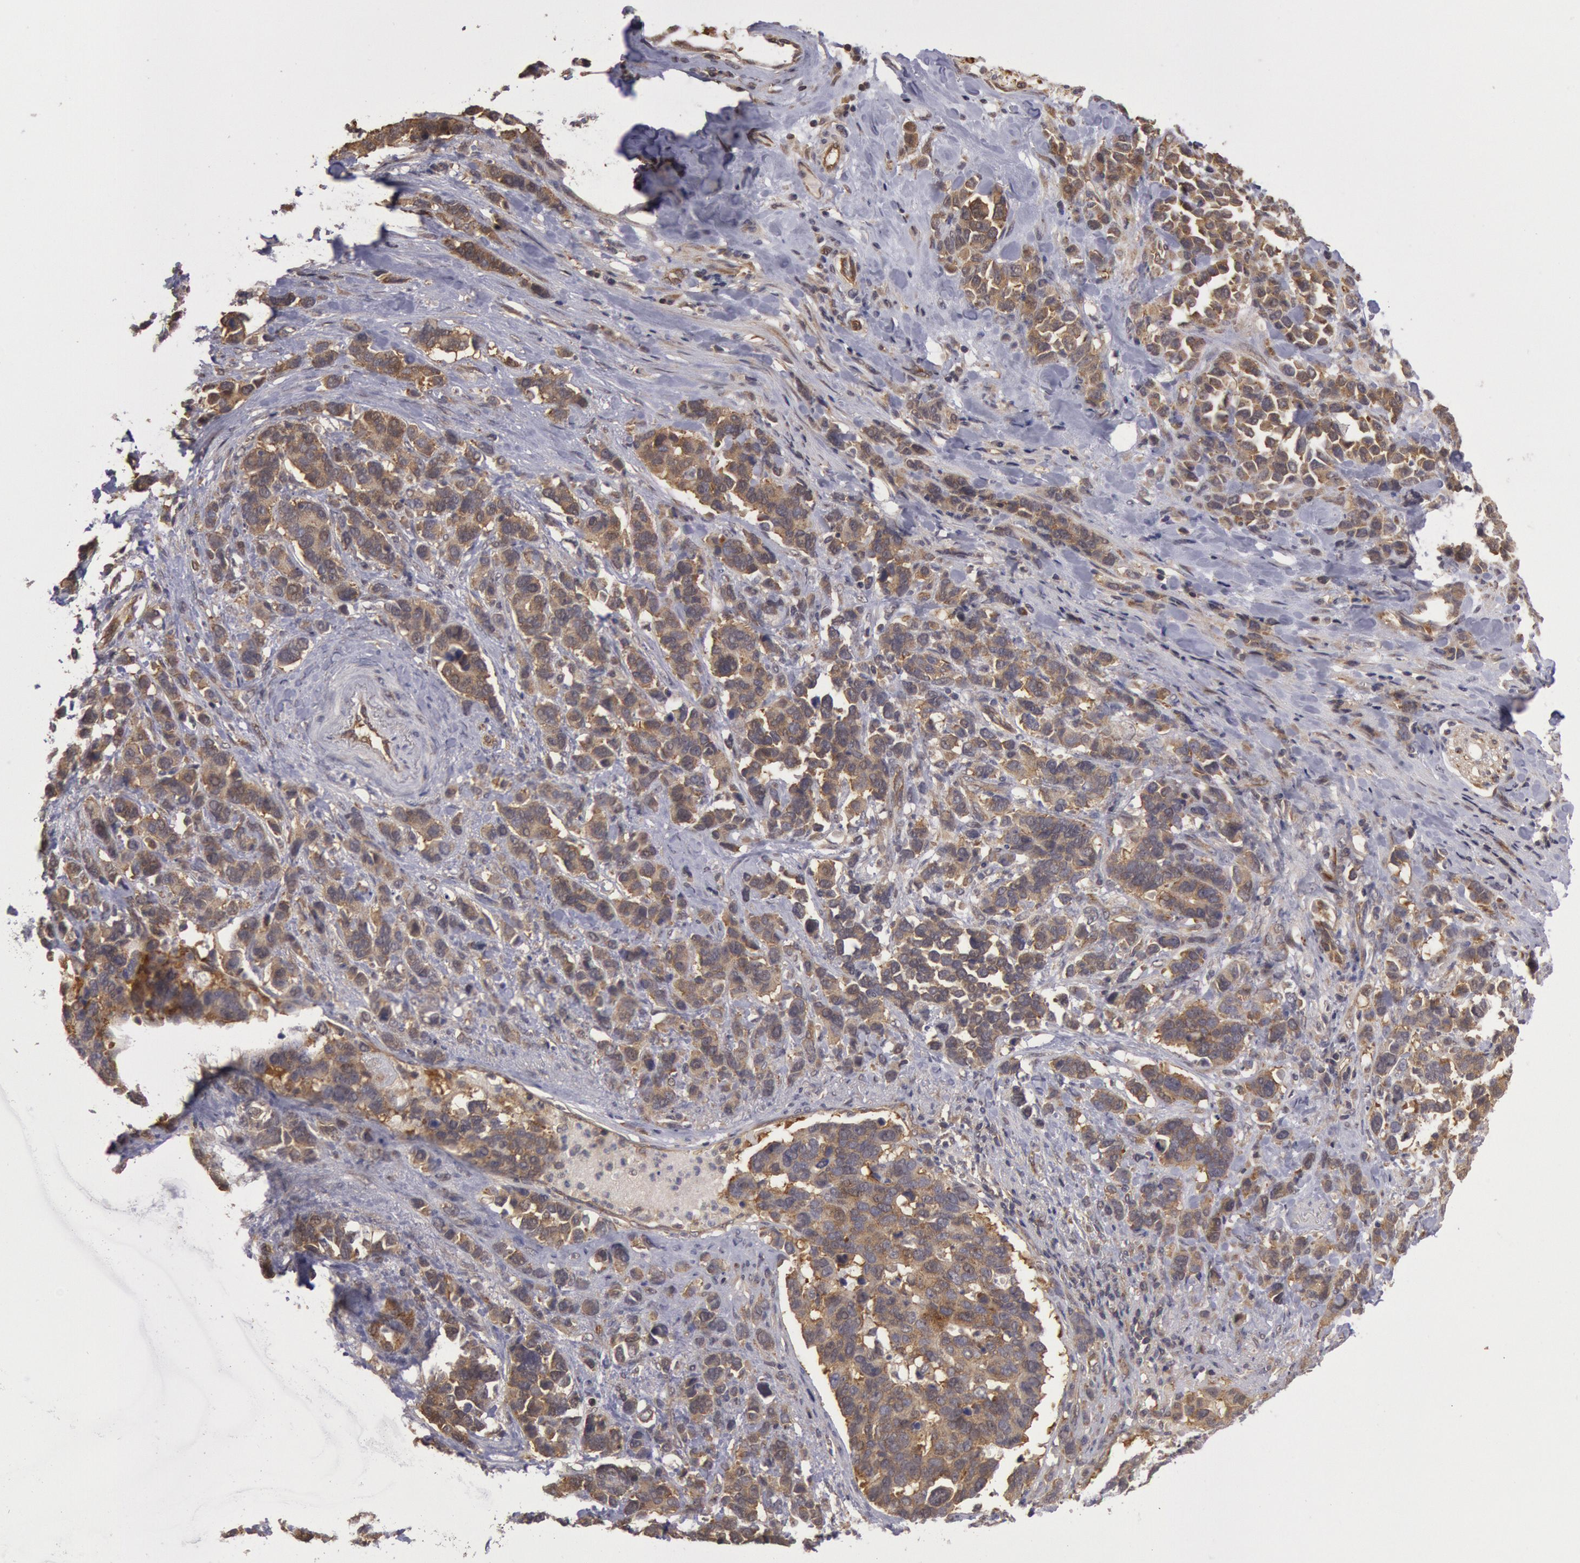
{"staining": {"intensity": "weak", "quantity": ">75%", "location": "cytoplasmic/membranous"}, "tissue": "stomach cancer", "cell_type": "Tumor cells", "image_type": "cancer", "snomed": [{"axis": "morphology", "description": "Adenocarcinoma, NOS"}, {"axis": "topography", "description": "Stomach, upper"}], "caption": "Stomach adenocarcinoma stained for a protein (brown) displays weak cytoplasmic/membranous positive positivity in approximately >75% of tumor cells.", "gene": "USP14", "patient": {"sex": "male", "age": 71}}